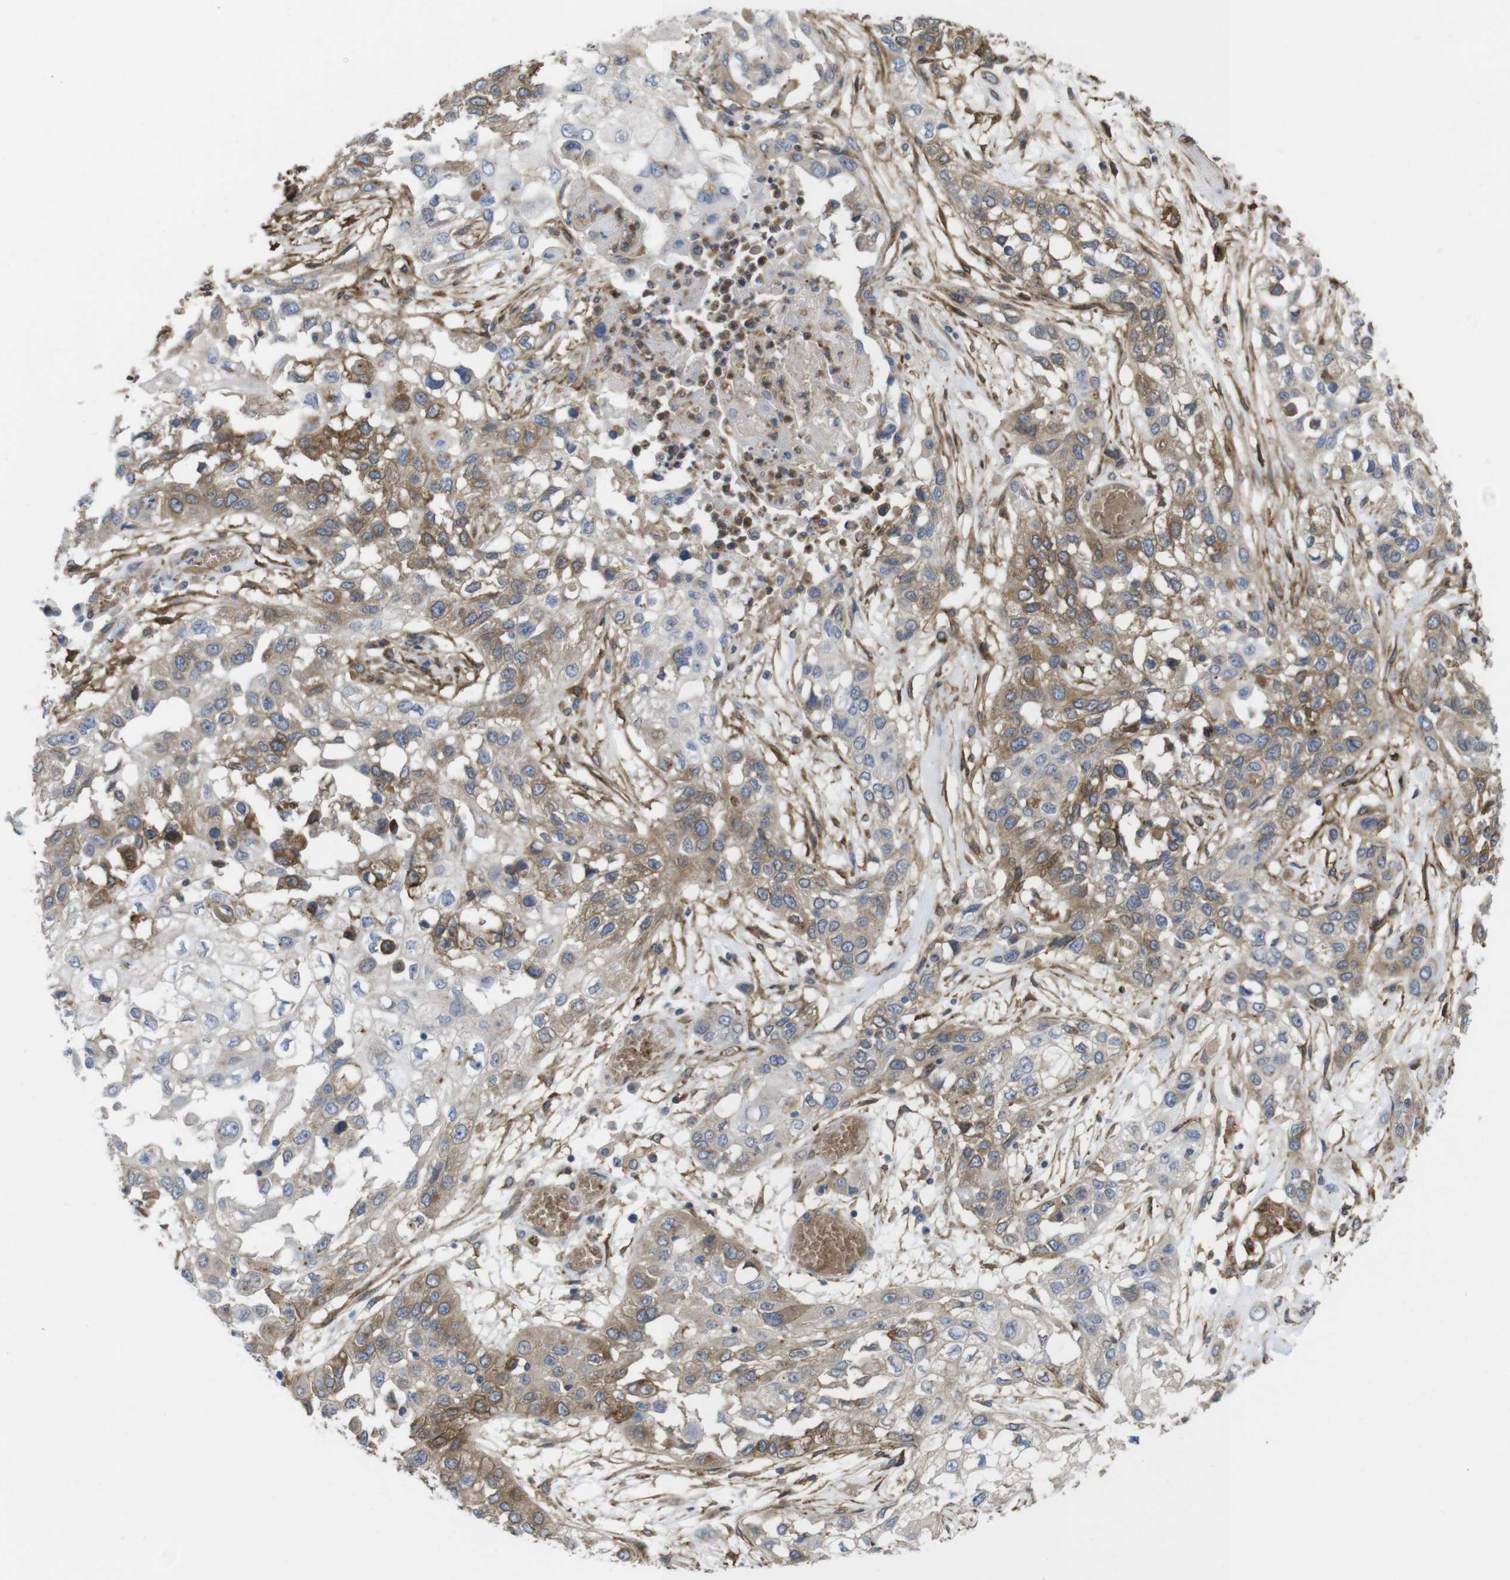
{"staining": {"intensity": "moderate", "quantity": "25%-75%", "location": "cytoplasmic/membranous"}, "tissue": "lung cancer", "cell_type": "Tumor cells", "image_type": "cancer", "snomed": [{"axis": "morphology", "description": "Squamous cell carcinoma, NOS"}, {"axis": "topography", "description": "Lung"}], "caption": "Immunohistochemistry histopathology image of human lung cancer stained for a protein (brown), which exhibits medium levels of moderate cytoplasmic/membranous positivity in about 25%-75% of tumor cells.", "gene": "CYBRD1", "patient": {"sex": "male", "age": 71}}